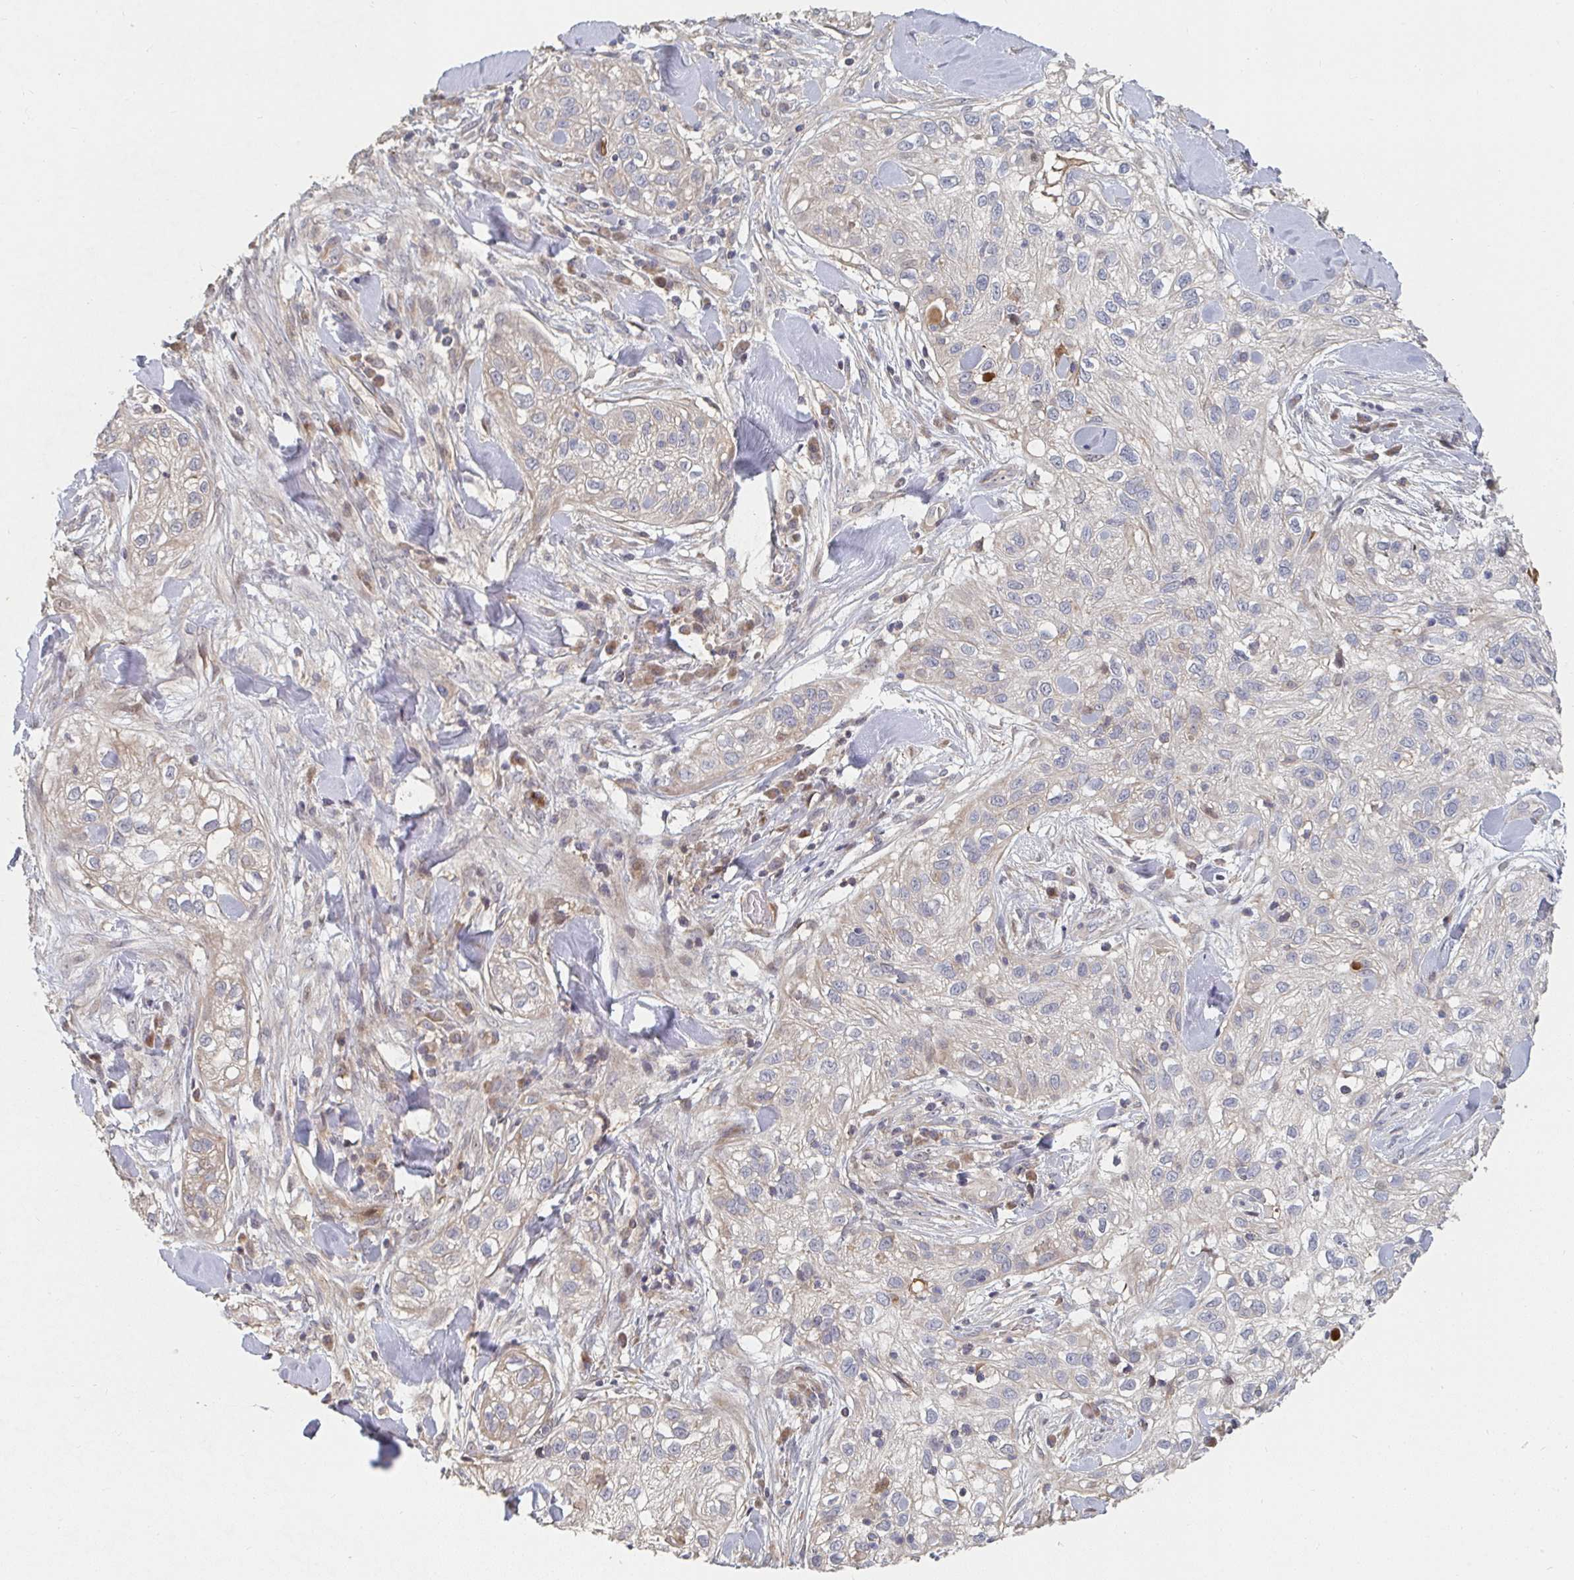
{"staining": {"intensity": "negative", "quantity": "none", "location": "none"}, "tissue": "skin cancer", "cell_type": "Tumor cells", "image_type": "cancer", "snomed": [{"axis": "morphology", "description": "Squamous cell carcinoma, NOS"}, {"axis": "topography", "description": "Skin"}], "caption": "The micrograph exhibits no significant positivity in tumor cells of squamous cell carcinoma (skin).", "gene": "PTEN", "patient": {"sex": "male", "age": 82}}